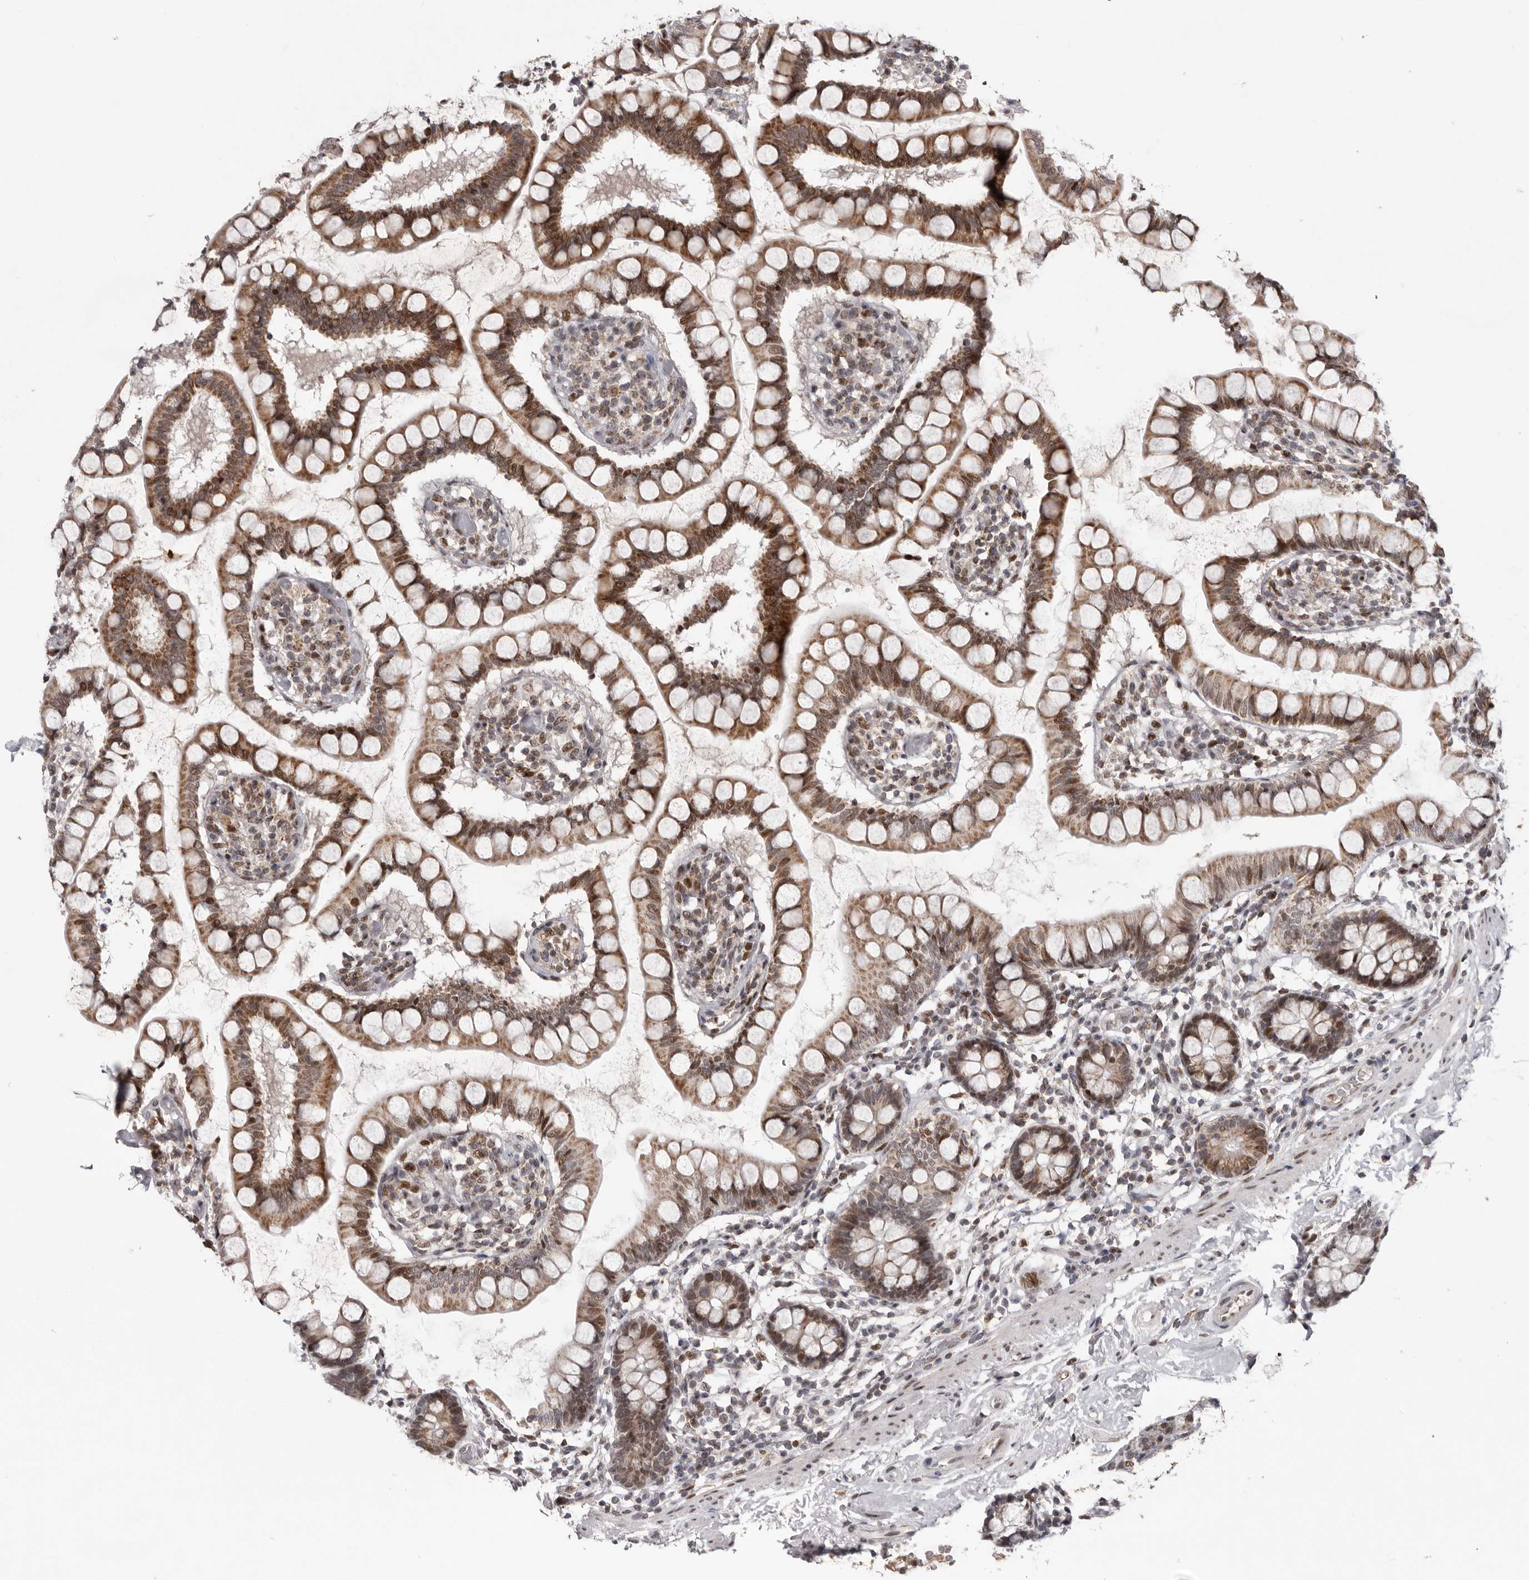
{"staining": {"intensity": "moderate", "quantity": ">75%", "location": "cytoplasmic/membranous,nuclear"}, "tissue": "small intestine", "cell_type": "Glandular cells", "image_type": "normal", "snomed": [{"axis": "morphology", "description": "Normal tissue, NOS"}, {"axis": "topography", "description": "Small intestine"}], "caption": "The histopathology image exhibits immunohistochemical staining of benign small intestine. There is moderate cytoplasmic/membranous,nuclear positivity is identified in approximately >75% of glandular cells.", "gene": "C17orf99", "patient": {"sex": "female", "age": 84}}